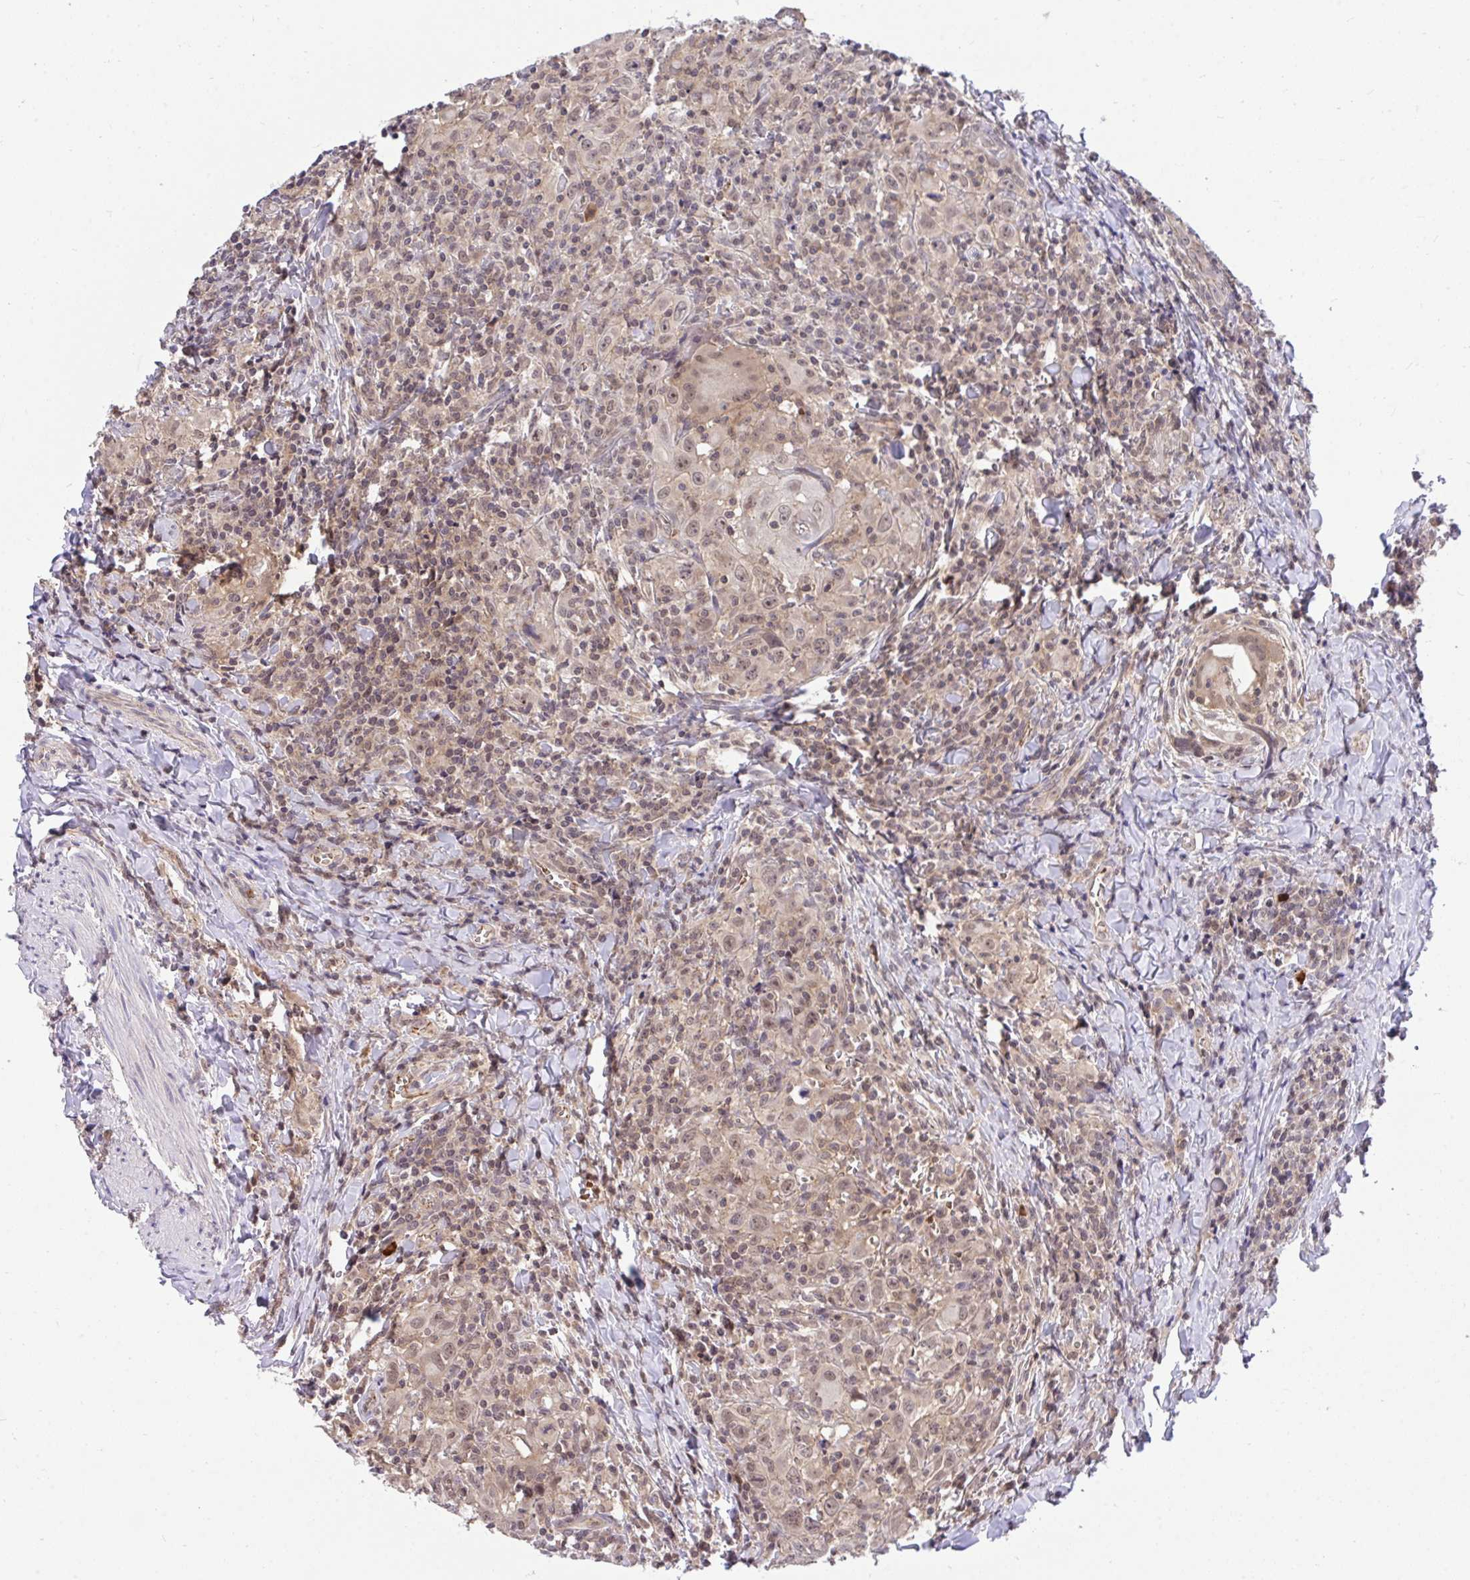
{"staining": {"intensity": "weak", "quantity": ">75%", "location": "cytoplasmic/membranous,nuclear"}, "tissue": "head and neck cancer", "cell_type": "Tumor cells", "image_type": "cancer", "snomed": [{"axis": "morphology", "description": "Squamous cell carcinoma, NOS"}, {"axis": "topography", "description": "Head-Neck"}], "caption": "Protein expression by immunohistochemistry (IHC) displays weak cytoplasmic/membranous and nuclear expression in about >75% of tumor cells in squamous cell carcinoma (head and neck). (IHC, brightfield microscopy, high magnification).", "gene": "PPP1CA", "patient": {"sex": "female", "age": 95}}